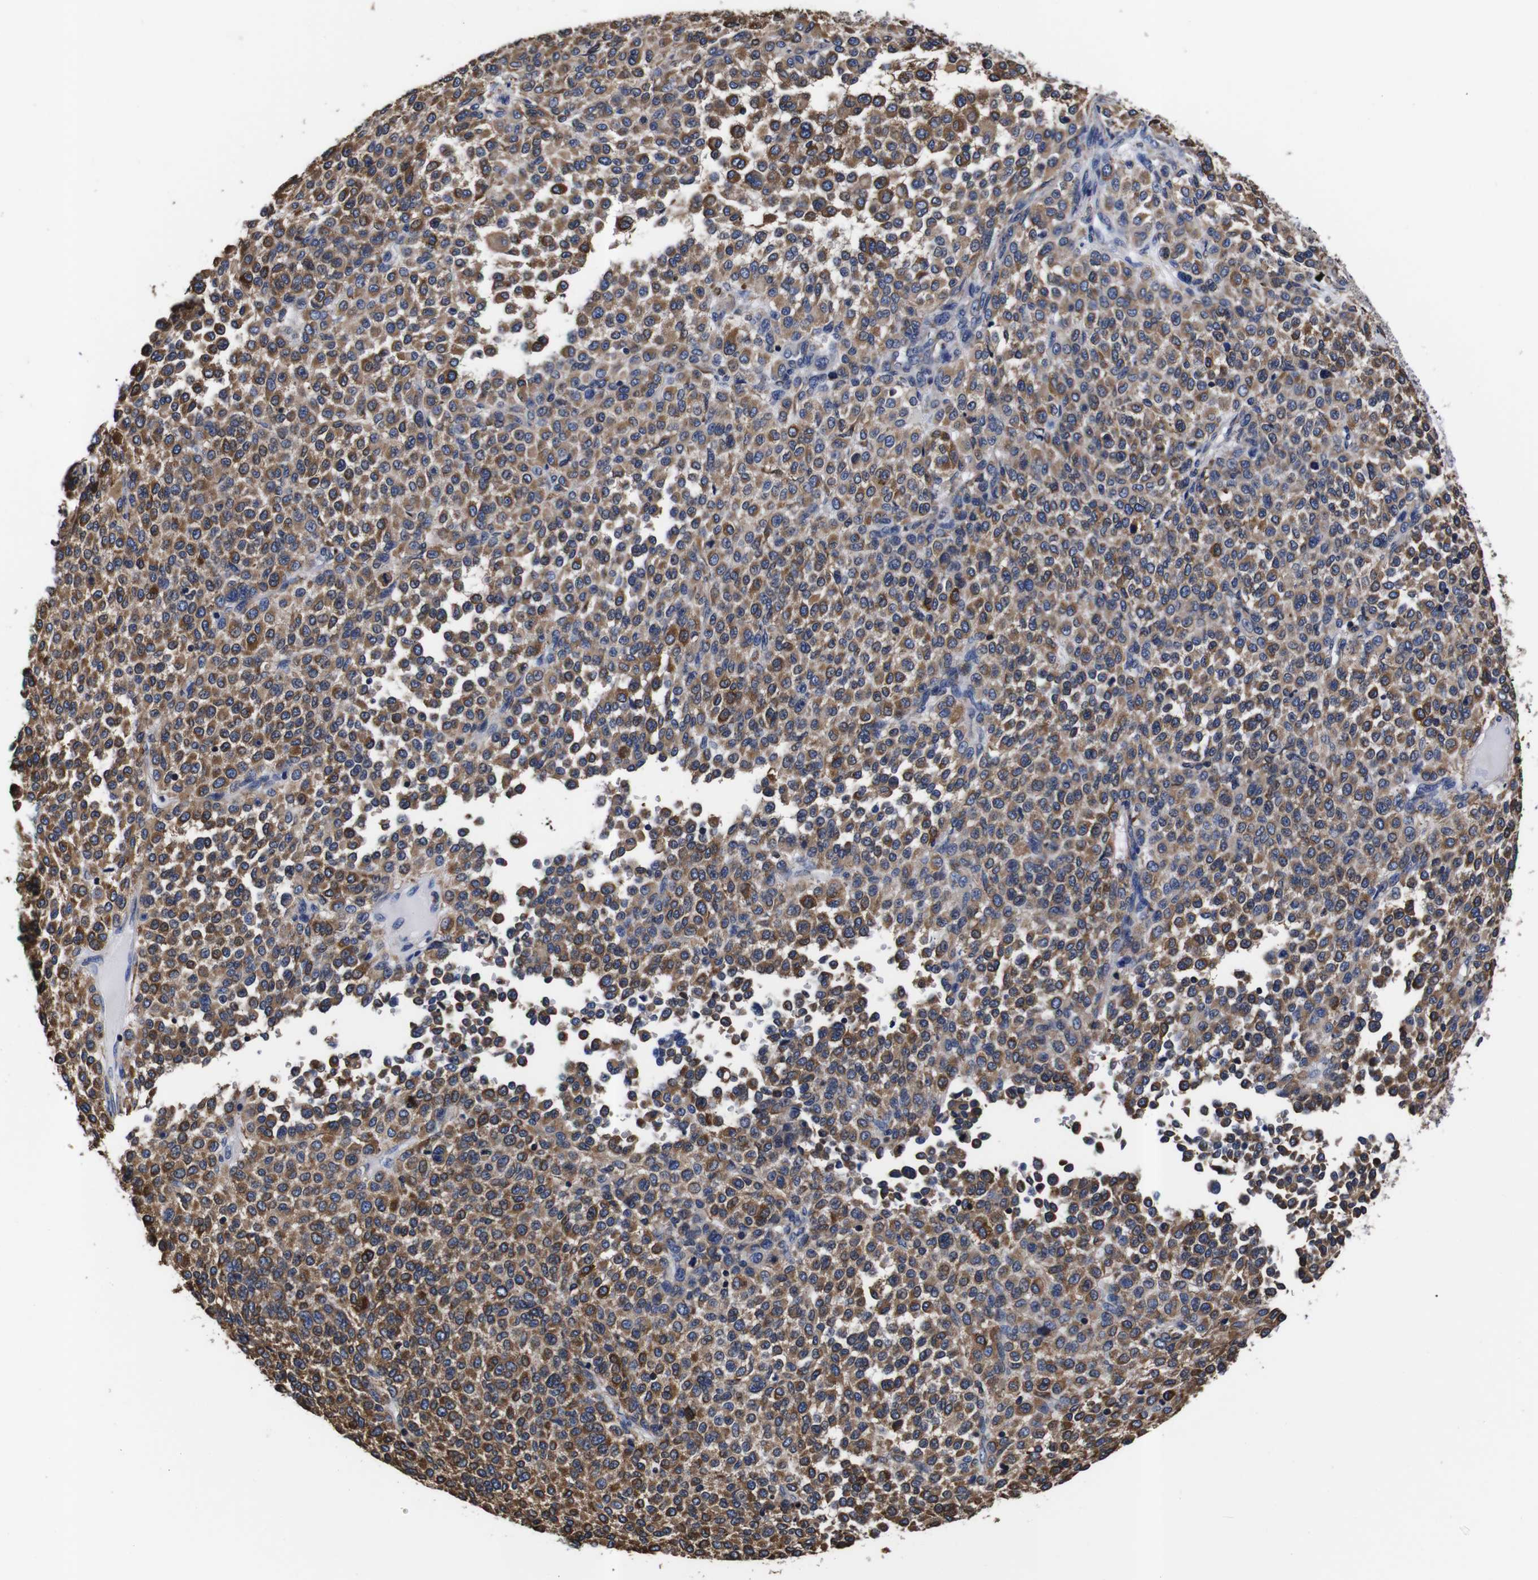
{"staining": {"intensity": "moderate", "quantity": ">75%", "location": "cytoplasmic/membranous"}, "tissue": "melanoma", "cell_type": "Tumor cells", "image_type": "cancer", "snomed": [{"axis": "morphology", "description": "Malignant melanoma, Metastatic site"}, {"axis": "topography", "description": "Pancreas"}], "caption": "Protein staining by IHC exhibits moderate cytoplasmic/membranous expression in about >75% of tumor cells in malignant melanoma (metastatic site).", "gene": "PPIB", "patient": {"sex": "female", "age": 30}}